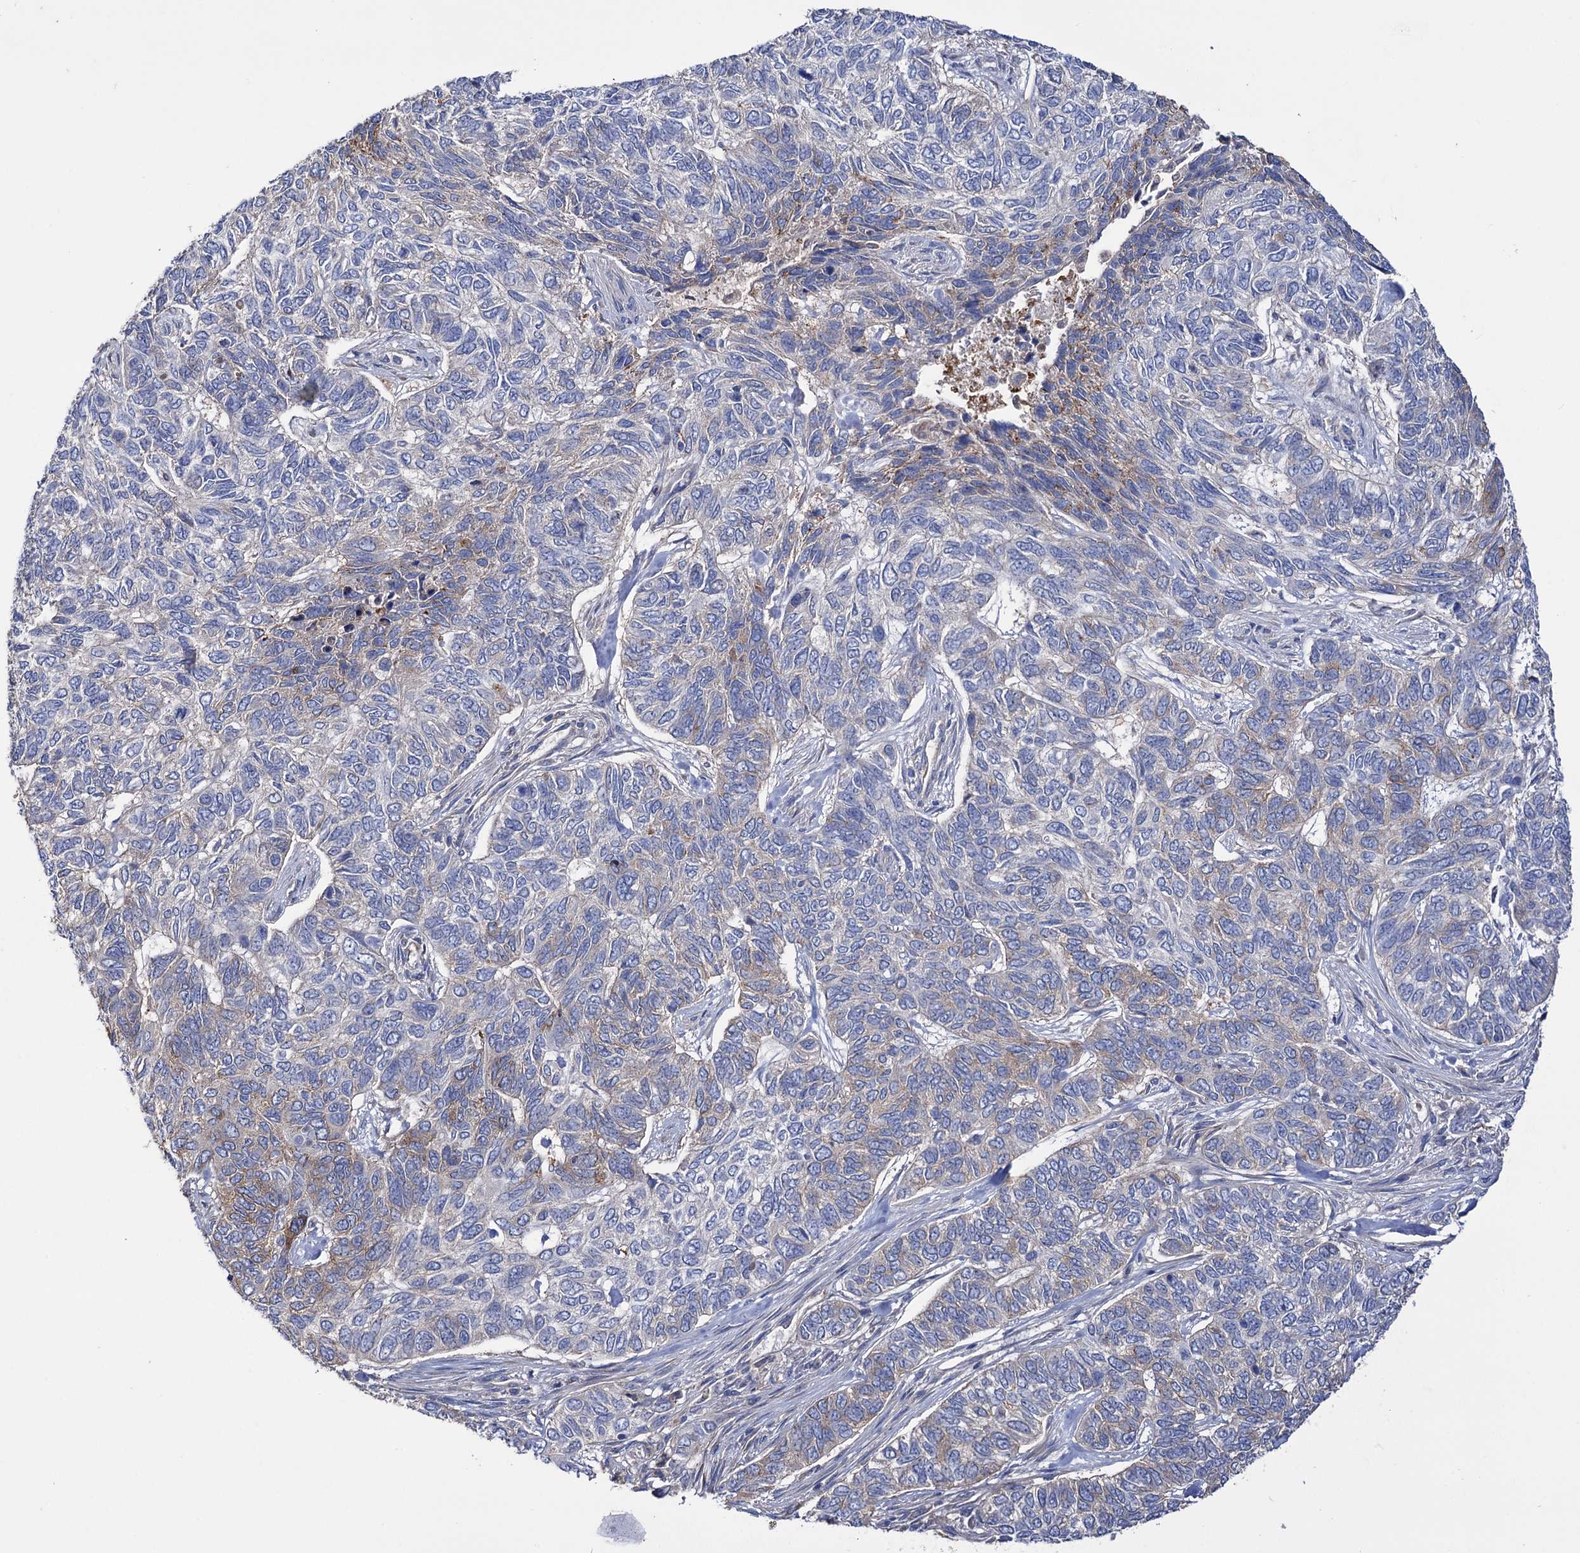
{"staining": {"intensity": "weak", "quantity": "<25%", "location": "cytoplasmic/membranous"}, "tissue": "skin cancer", "cell_type": "Tumor cells", "image_type": "cancer", "snomed": [{"axis": "morphology", "description": "Basal cell carcinoma"}, {"axis": "topography", "description": "Skin"}], "caption": "A high-resolution image shows immunohistochemistry staining of skin cancer, which reveals no significant positivity in tumor cells. (Brightfield microscopy of DAB (3,3'-diaminobenzidine) immunohistochemistry (IHC) at high magnification).", "gene": "BBS4", "patient": {"sex": "female", "age": 65}}